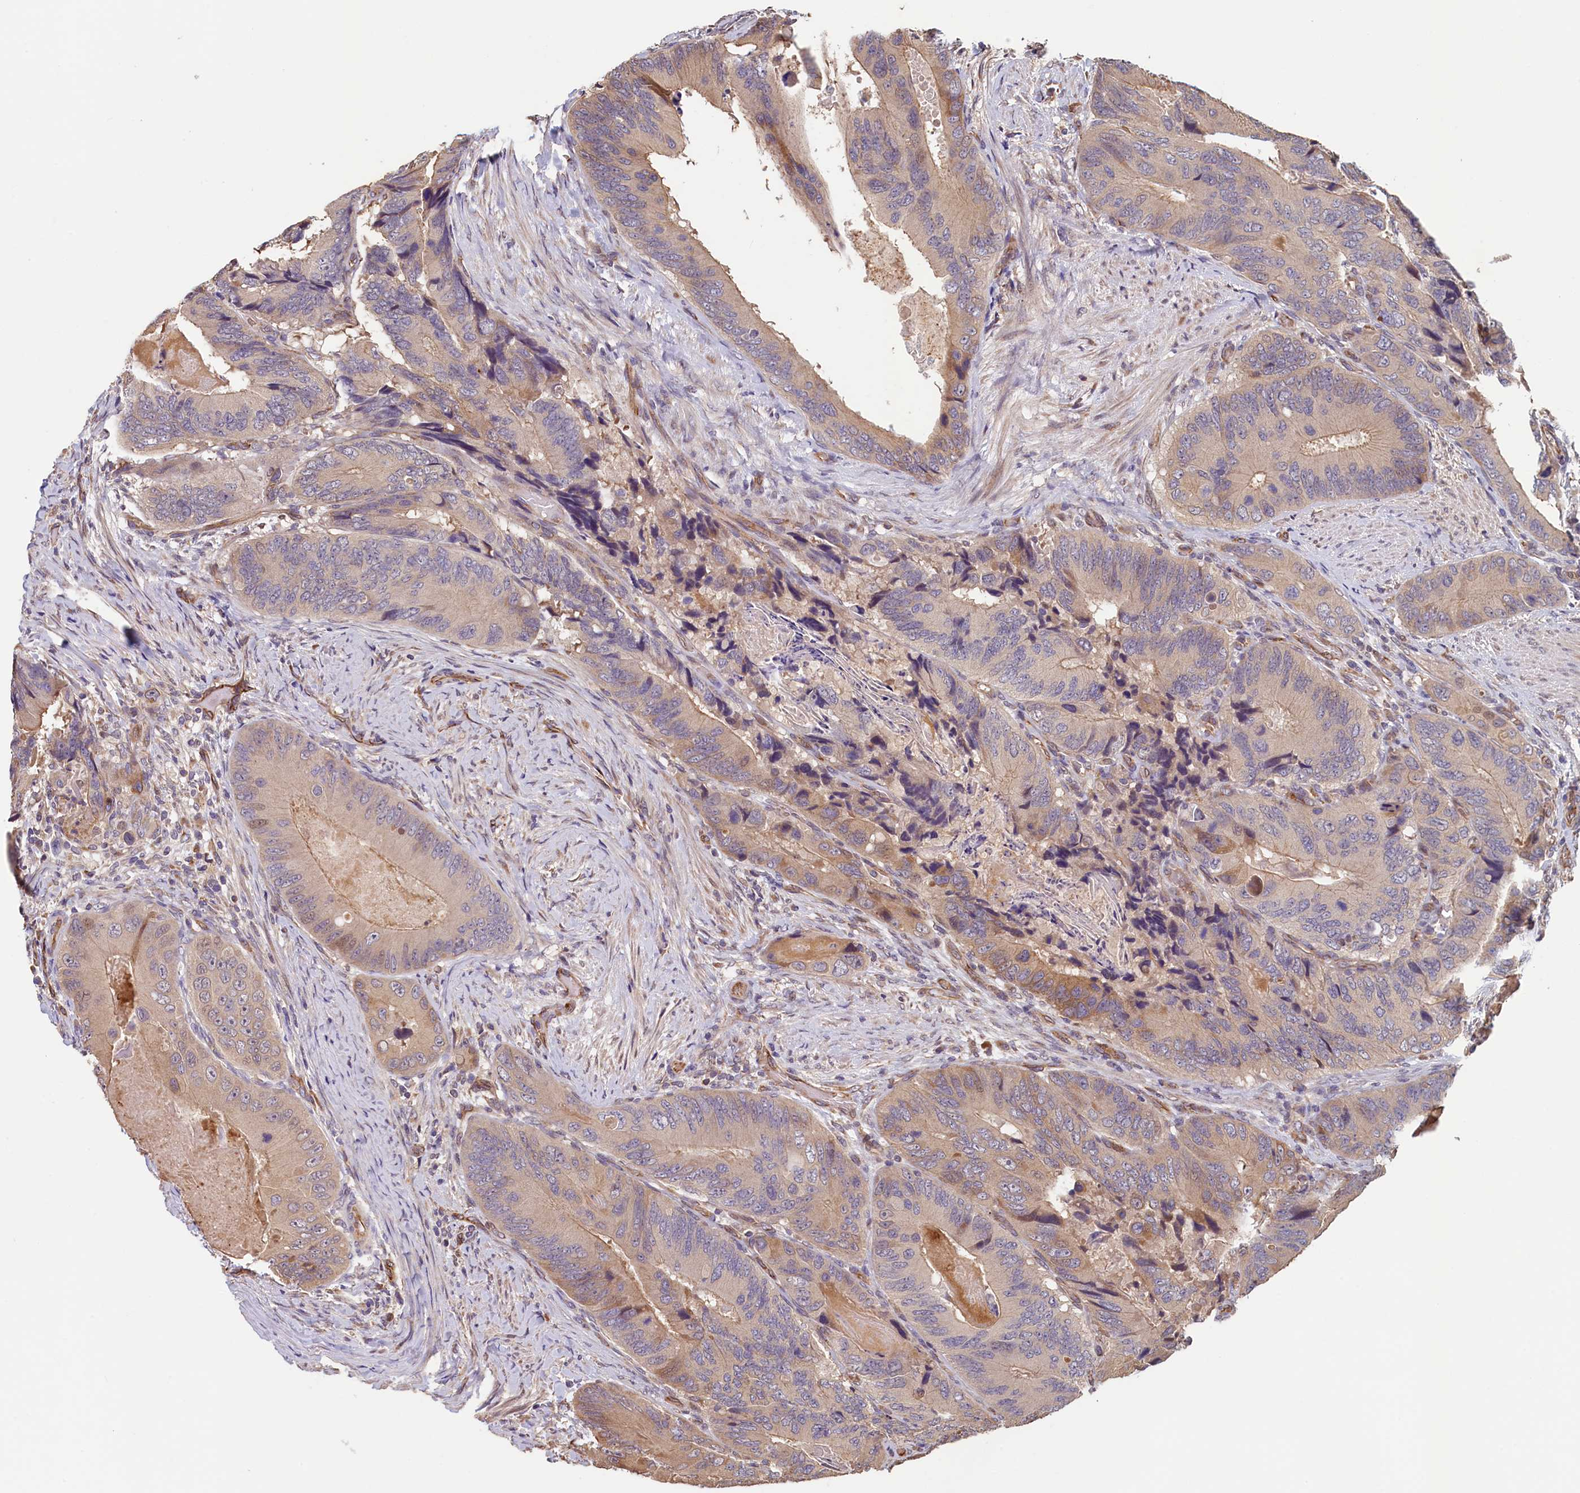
{"staining": {"intensity": "weak", "quantity": ">75%", "location": "cytoplasmic/membranous"}, "tissue": "colorectal cancer", "cell_type": "Tumor cells", "image_type": "cancer", "snomed": [{"axis": "morphology", "description": "Adenocarcinoma, NOS"}, {"axis": "topography", "description": "Colon"}], "caption": "Colorectal cancer tissue displays weak cytoplasmic/membranous staining in approximately >75% of tumor cells", "gene": "ACSBG1", "patient": {"sex": "male", "age": 84}}